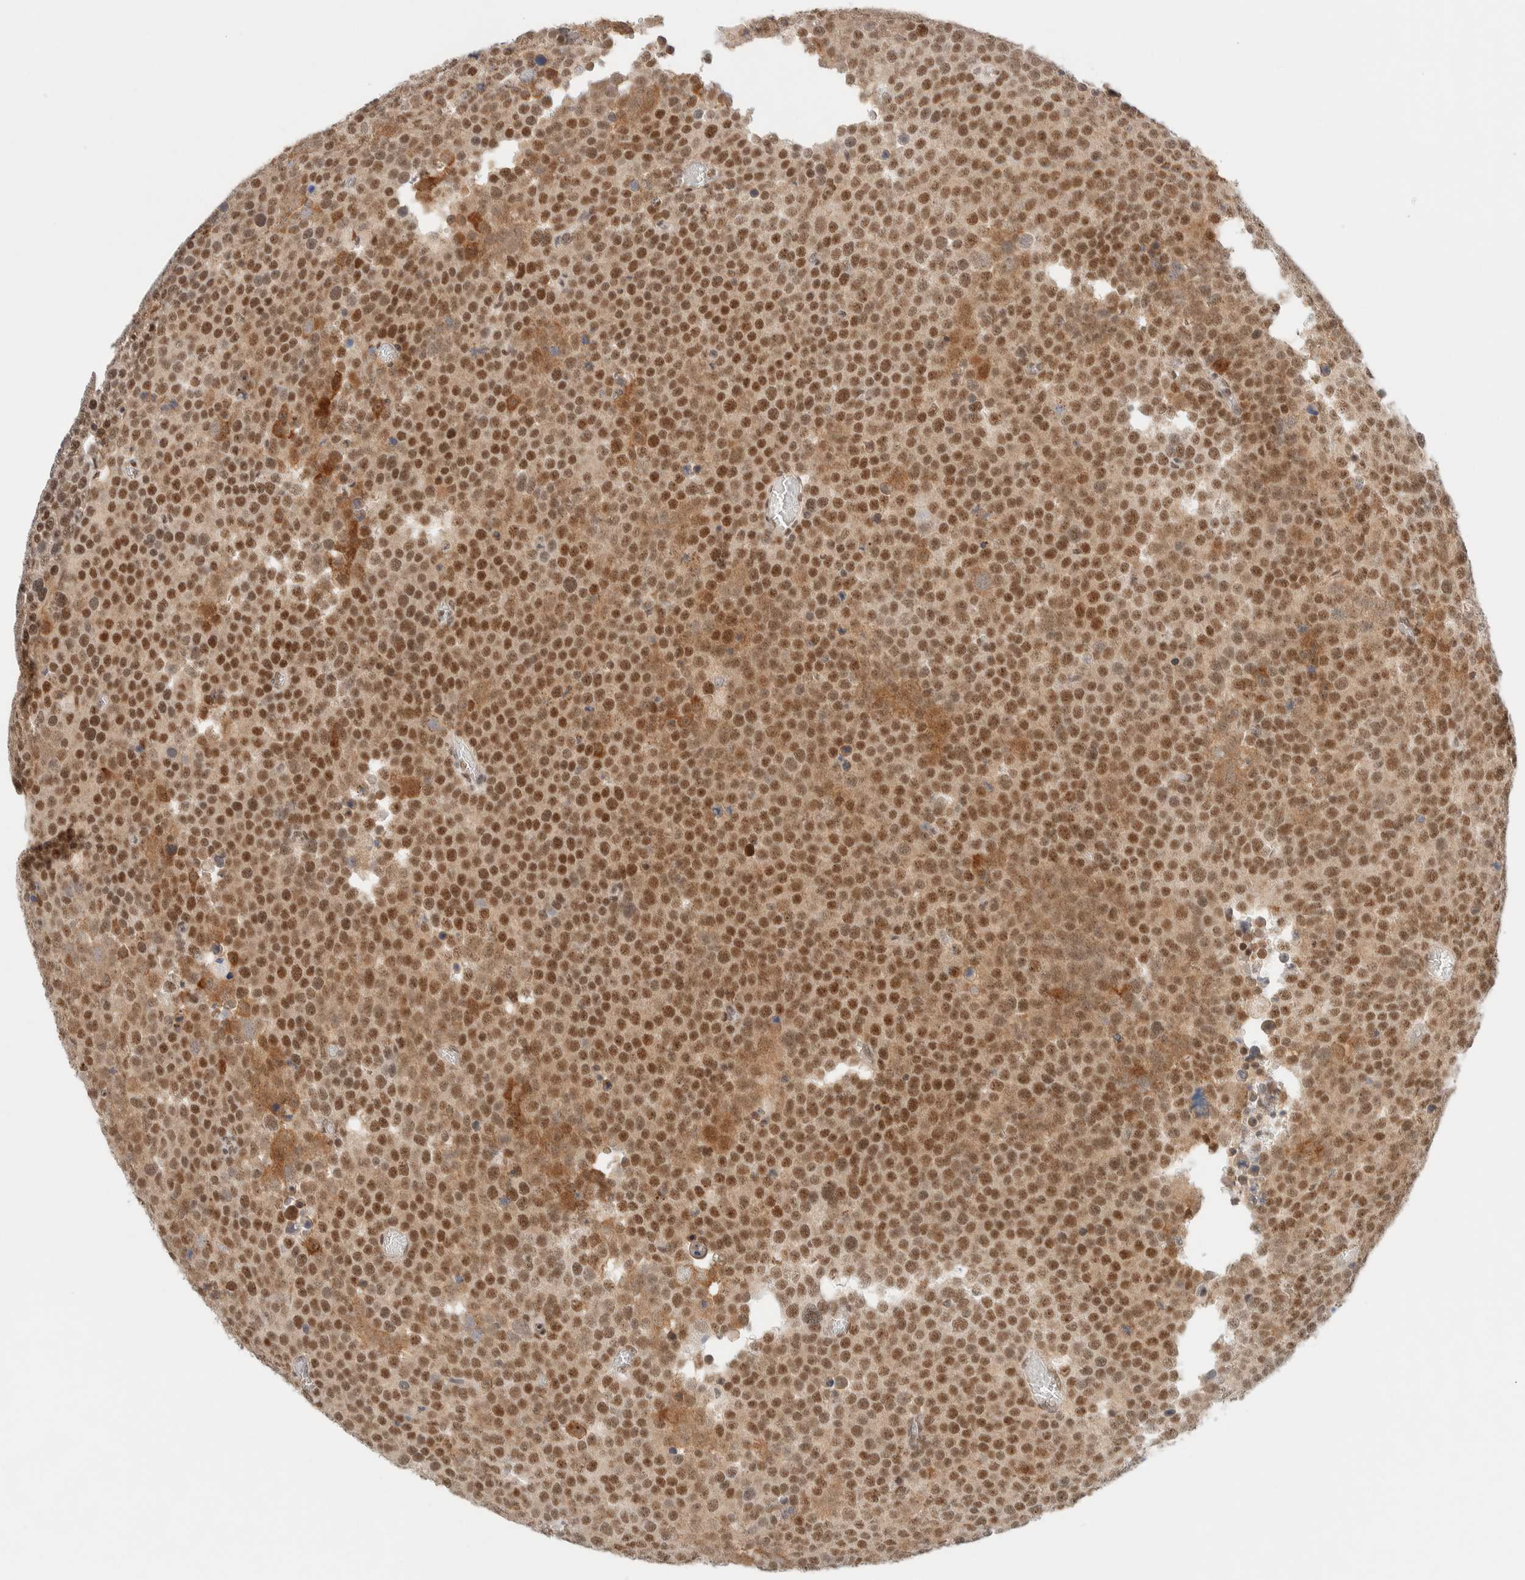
{"staining": {"intensity": "strong", "quantity": ">75%", "location": "nuclear"}, "tissue": "testis cancer", "cell_type": "Tumor cells", "image_type": "cancer", "snomed": [{"axis": "morphology", "description": "Seminoma, NOS"}, {"axis": "topography", "description": "Testis"}], "caption": "Approximately >75% of tumor cells in testis seminoma exhibit strong nuclear protein expression as visualized by brown immunohistochemical staining.", "gene": "PYGO2", "patient": {"sex": "male", "age": 71}}